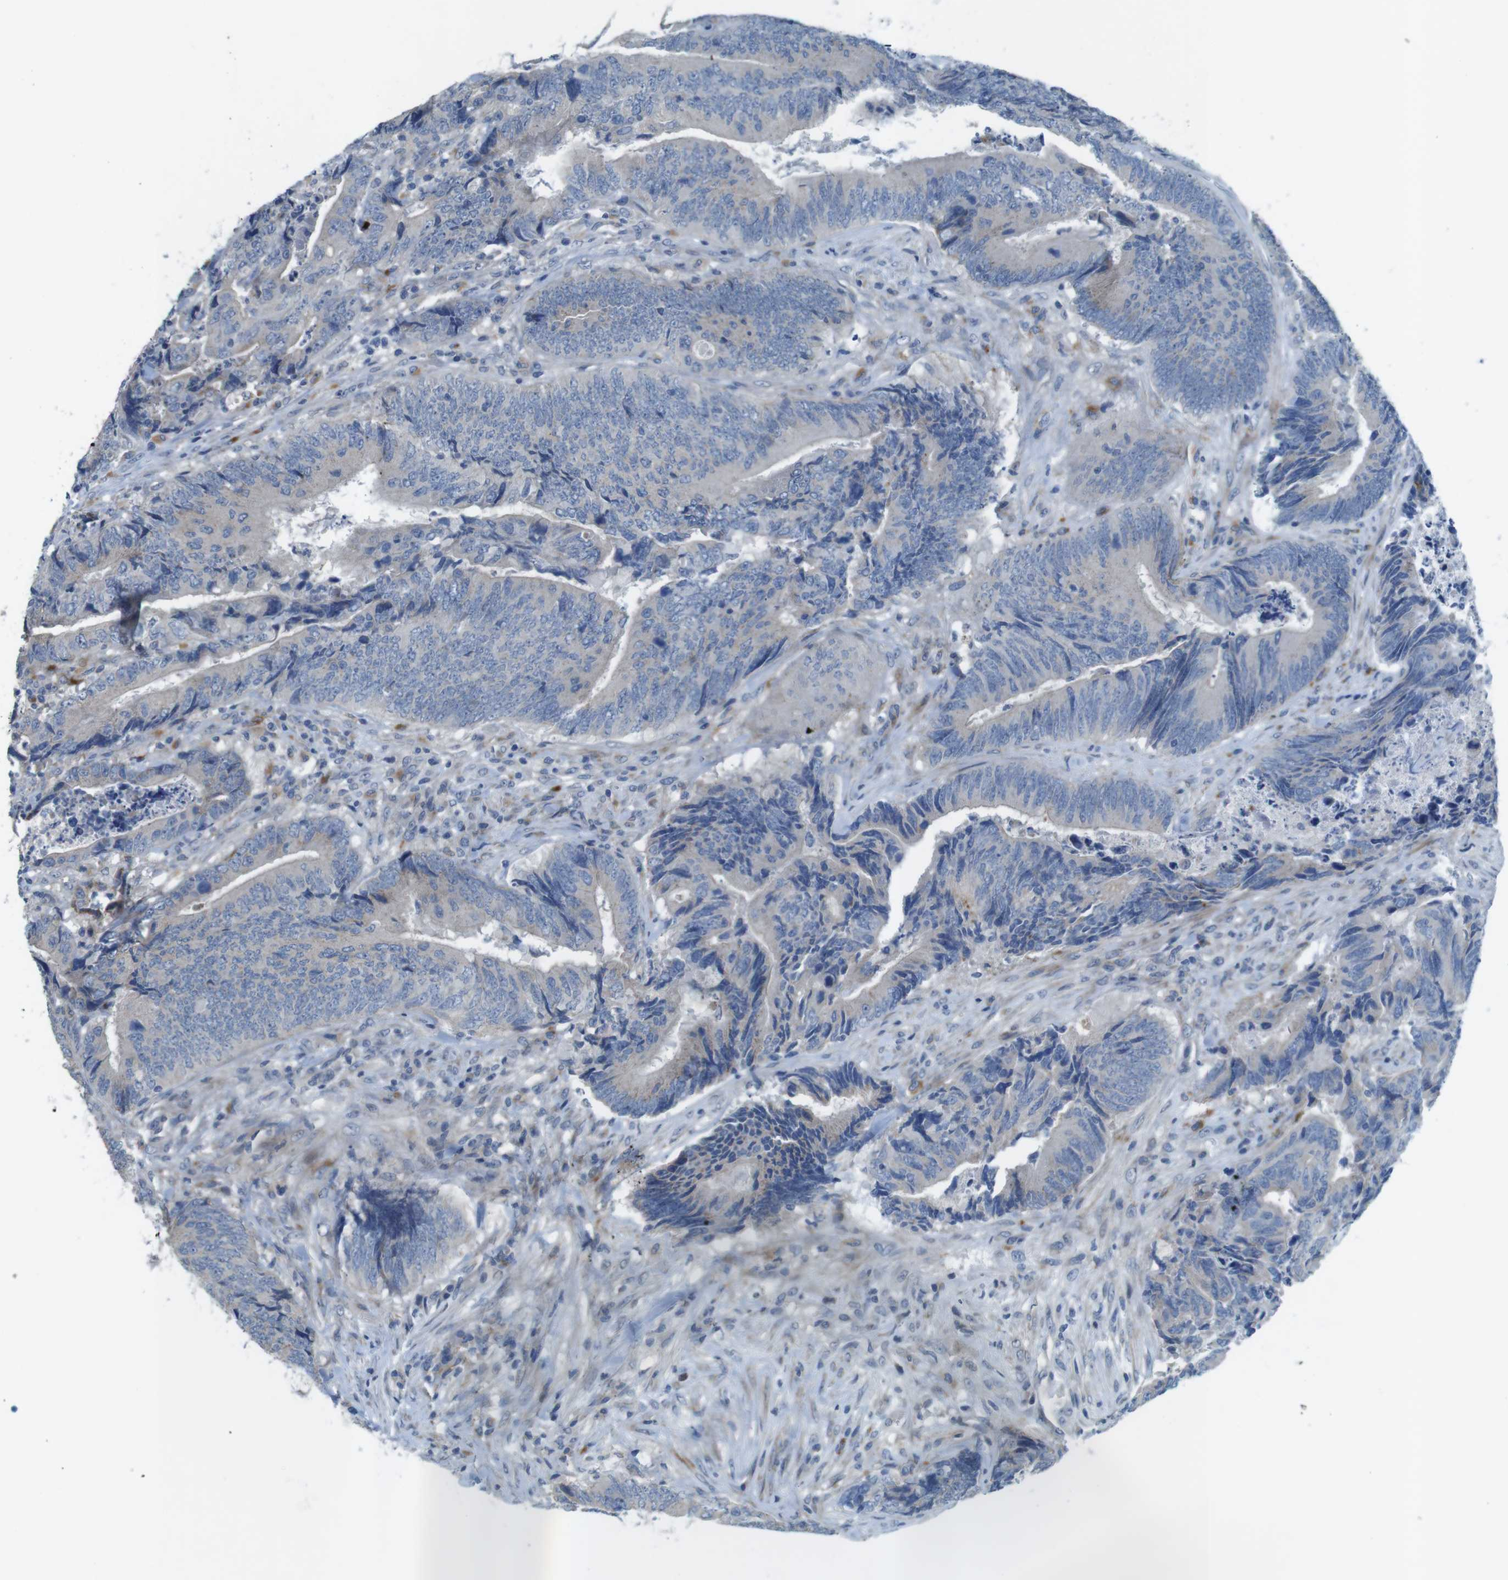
{"staining": {"intensity": "negative", "quantity": "none", "location": "none"}, "tissue": "colorectal cancer", "cell_type": "Tumor cells", "image_type": "cancer", "snomed": [{"axis": "morphology", "description": "Normal tissue, NOS"}, {"axis": "morphology", "description": "Adenocarcinoma, NOS"}, {"axis": "topography", "description": "Colon"}], "caption": "Human adenocarcinoma (colorectal) stained for a protein using immunohistochemistry (IHC) shows no staining in tumor cells.", "gene": "TYW1", "patient": {"sex": "male", "age": 56}}